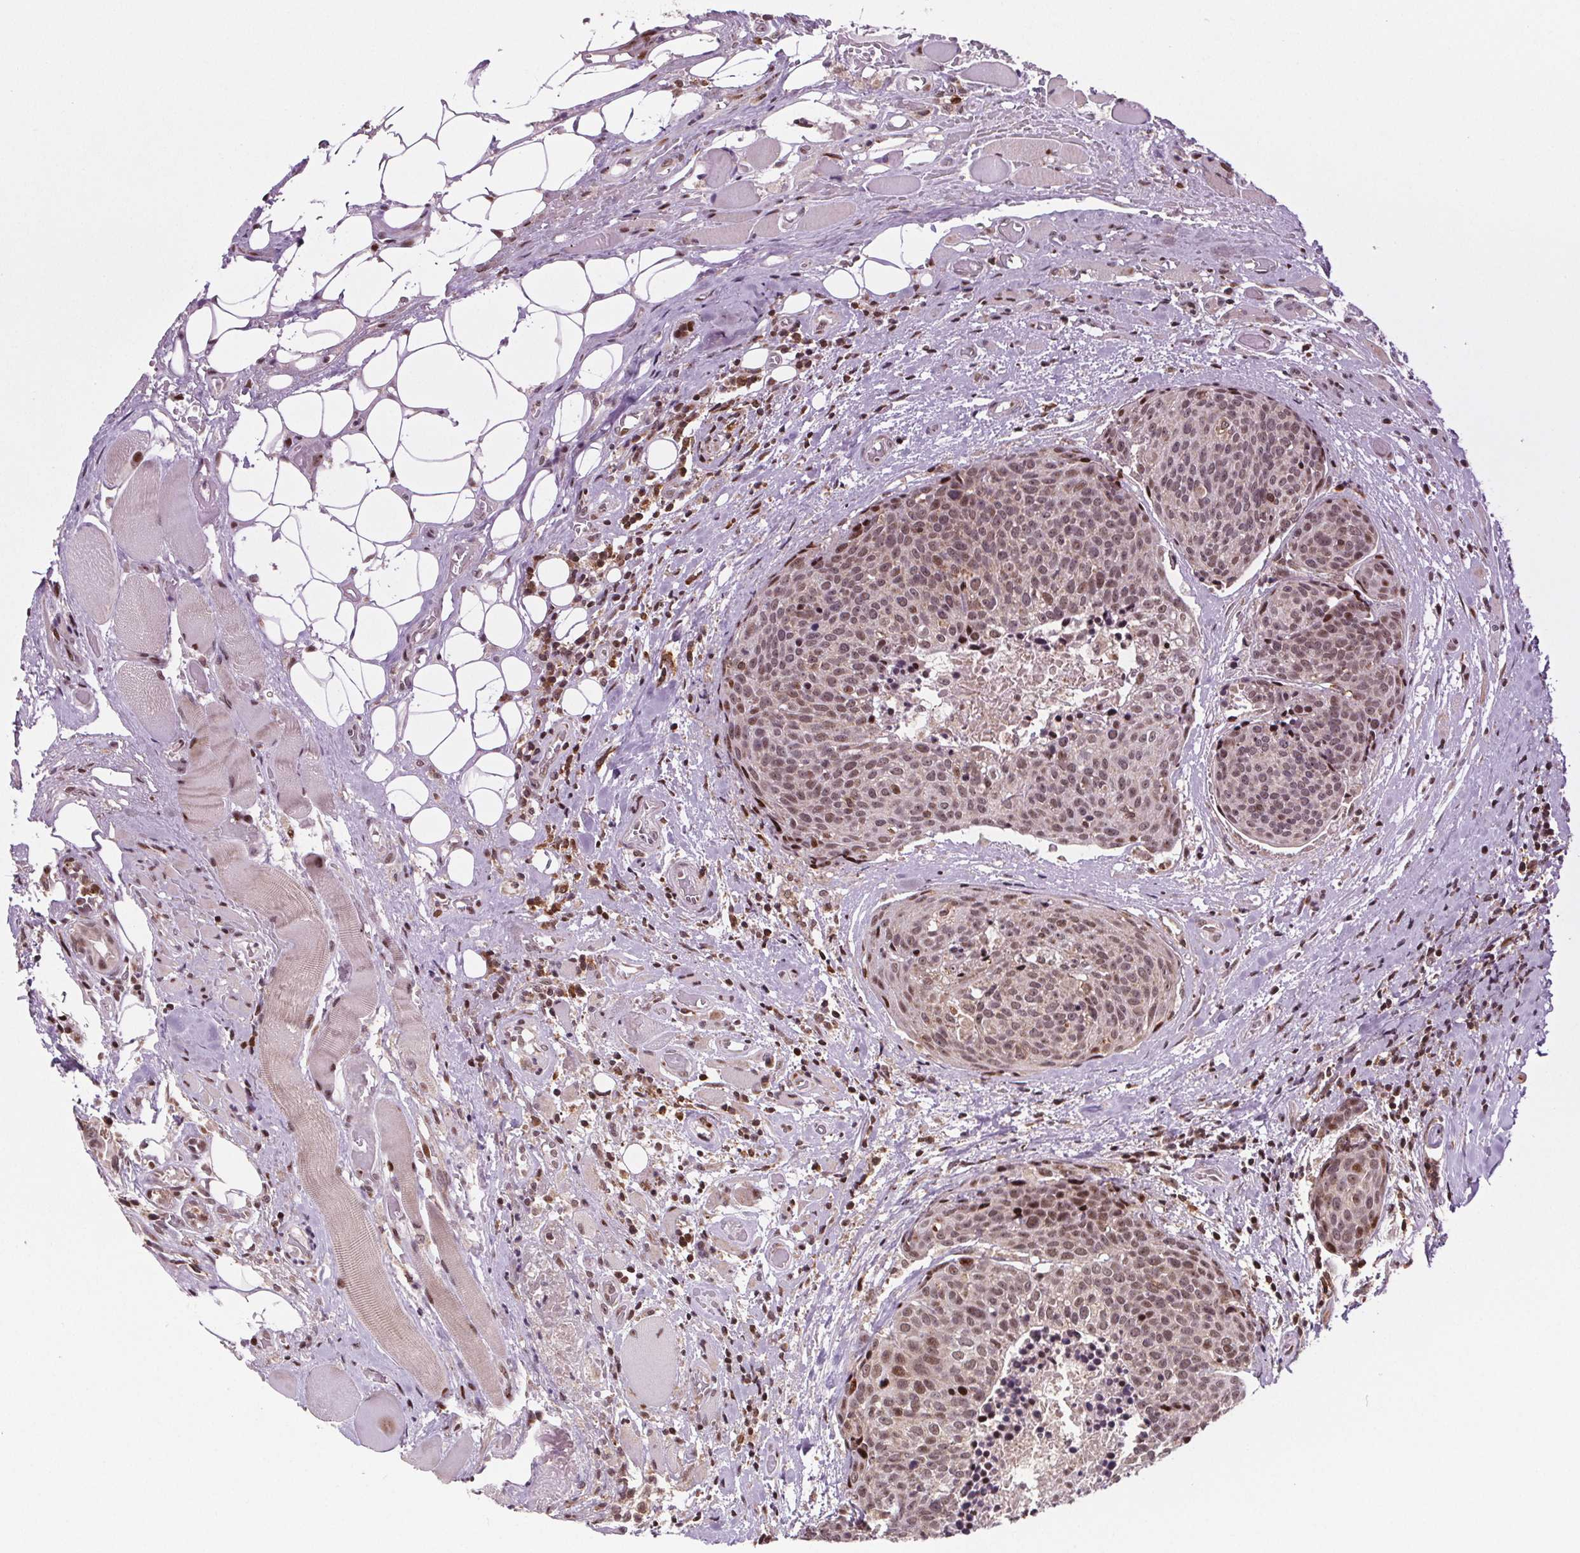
{"staining": {"intensity": "moderate", "quantity": "25%-75%", "location": "nuclear"}, "tissue": "head and neck cancer", "cell_type": "Tumor cells", "image_type": "cancer", "snomed": [{"axis": "morphology", "description": "Squamous cell carcinoma, NOS"}, {"axis": "topography", "description": "Oral tissue"}, {"axis": "topography", "description": "Head-Neck"}], "caption": "There is medium levels of moderate nuclear expression in tumor cells of squamous cell carcinoma (head and neck), as demonstrated by immunohistochemical staining (brown color).", "gene": "SNRNP35", "patient": {"sex": "male", "age": 64}}